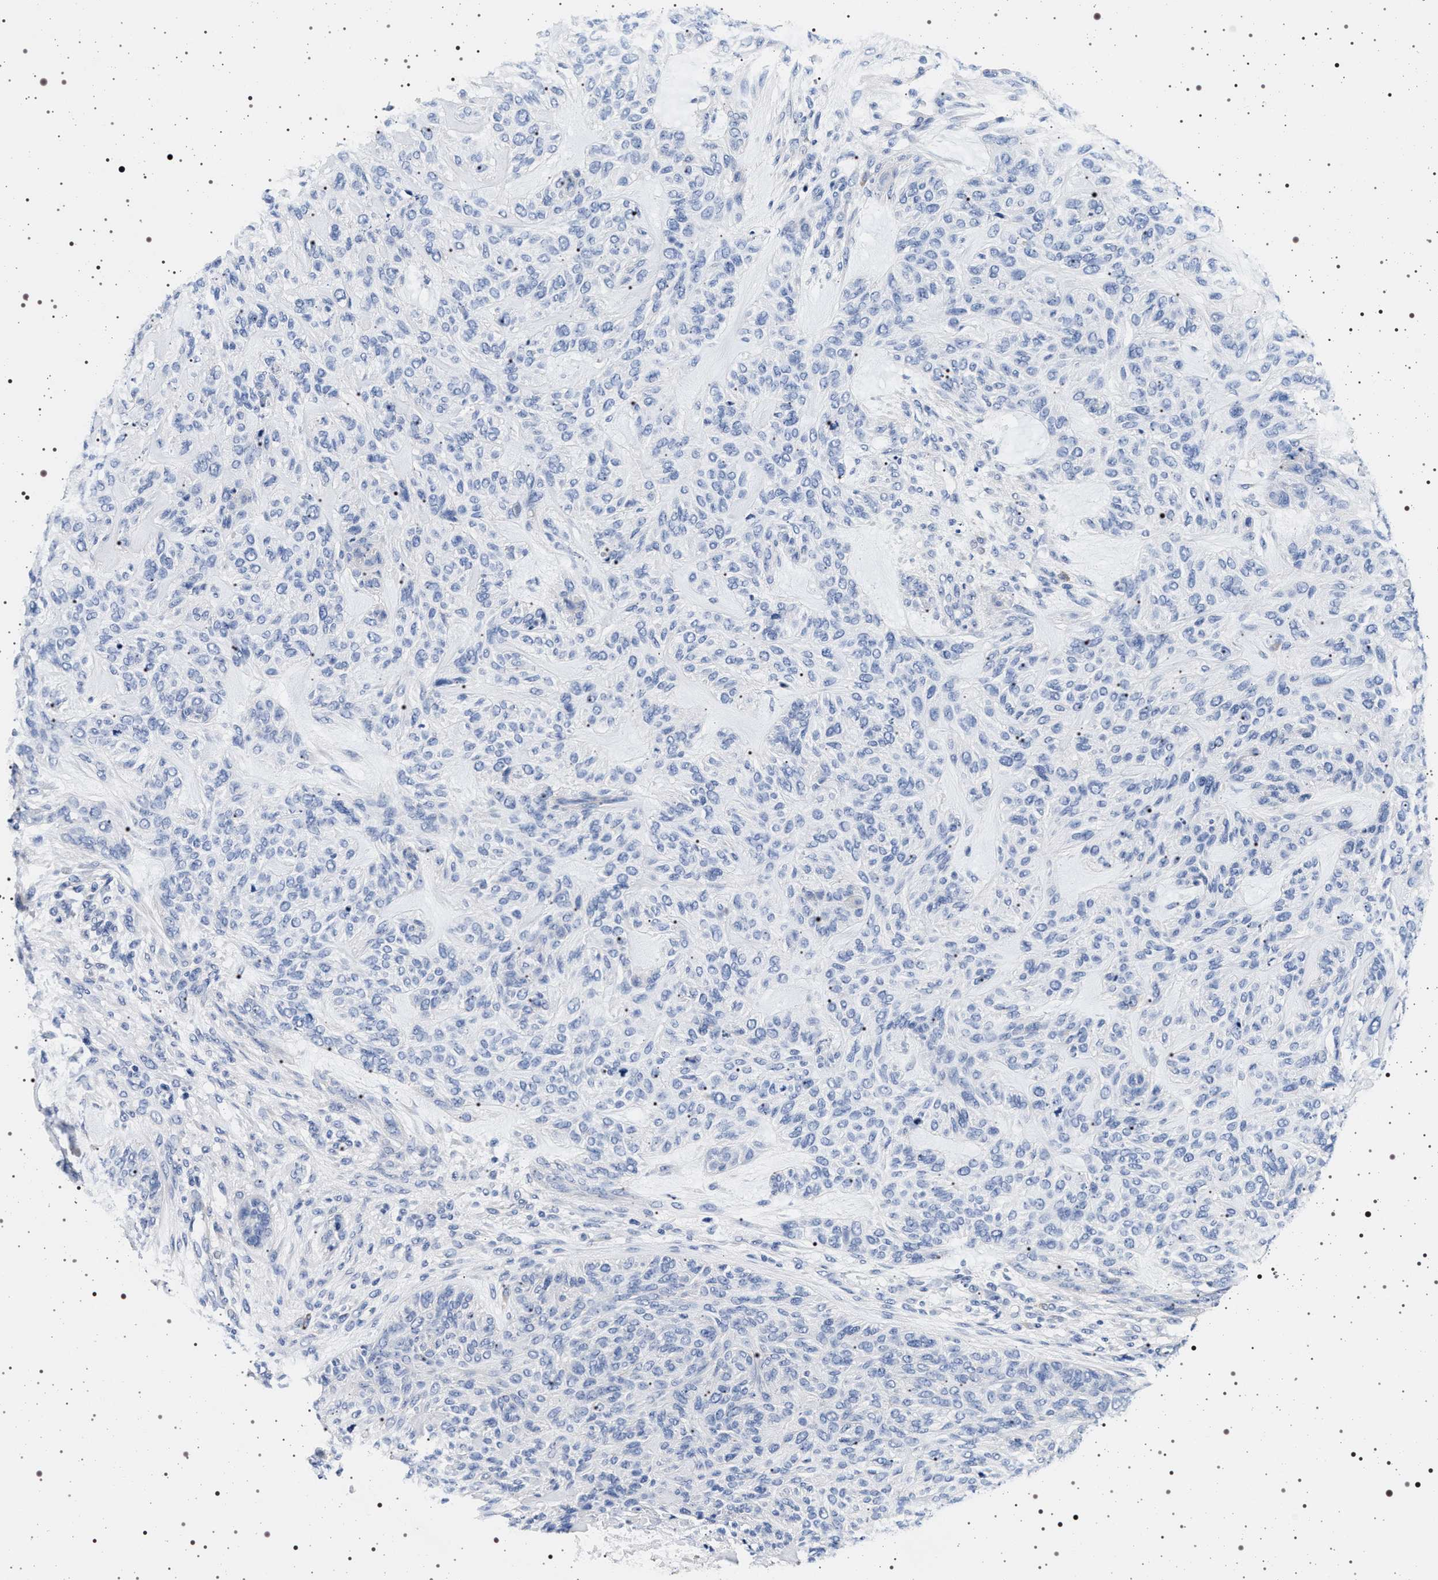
{"staining": {"intensity": "negative", "quantity": "none", "location": "none"}, "tissue": "skin cancer", "cell_type": "Tumor cells", "image_type": "cancer", "snomed": [{"axis": "morphology", "description": "Basal cell carcinoma"}, {"axis": "topography", "description": "Skin"}], "caption": "An immunohistochemistry (IHC) image of basal cell carcinoma (skin) is shown. There is no staining in tumor cells of basal cell carcinoma (skin). (DAB immunohistochemistry (IHC) visualized using brightfield microscopy, high magnification).", "gene": "HSD17B1", "patient": {"sex": "male", "age": 55}}